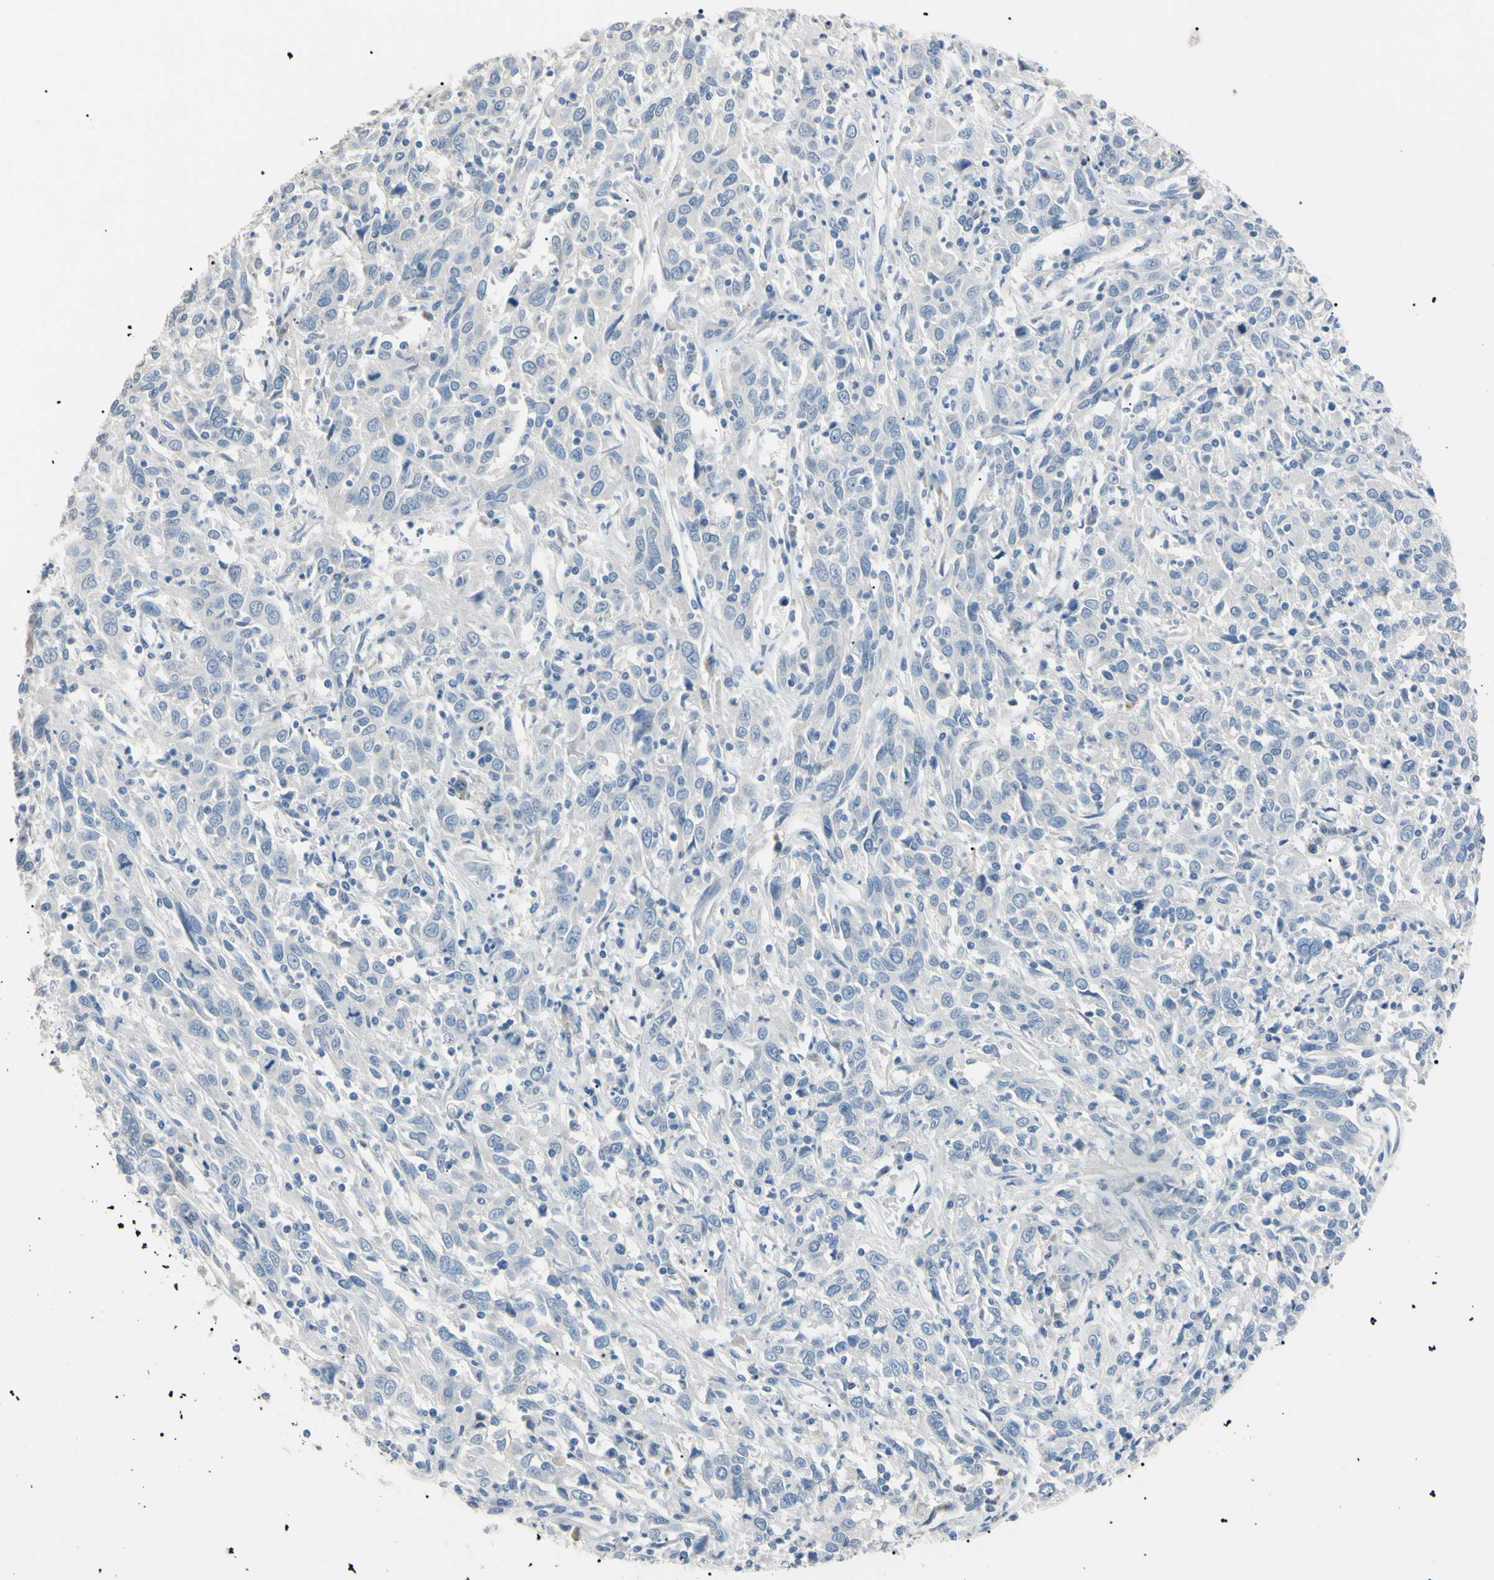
{"staining": {"intensity": "negative", "quantity": "none", "location": "none"}, "tissue": "cervical cancer", "cell_type": "Tumor cells", "image_type": "cancer", "snomed": [{"axis": "morphology", "description": "Squamous cell carcinoma, NOS"}, {"axis": "topography", "description": "Cervix"}], "caption": "Human squamous cell carcinoma (cervical) stained for a protein using immunohistochemistry displays no staining in tumor cells.", "gene": "CGB3", "patient": {"sex": "female", "age": 46}}